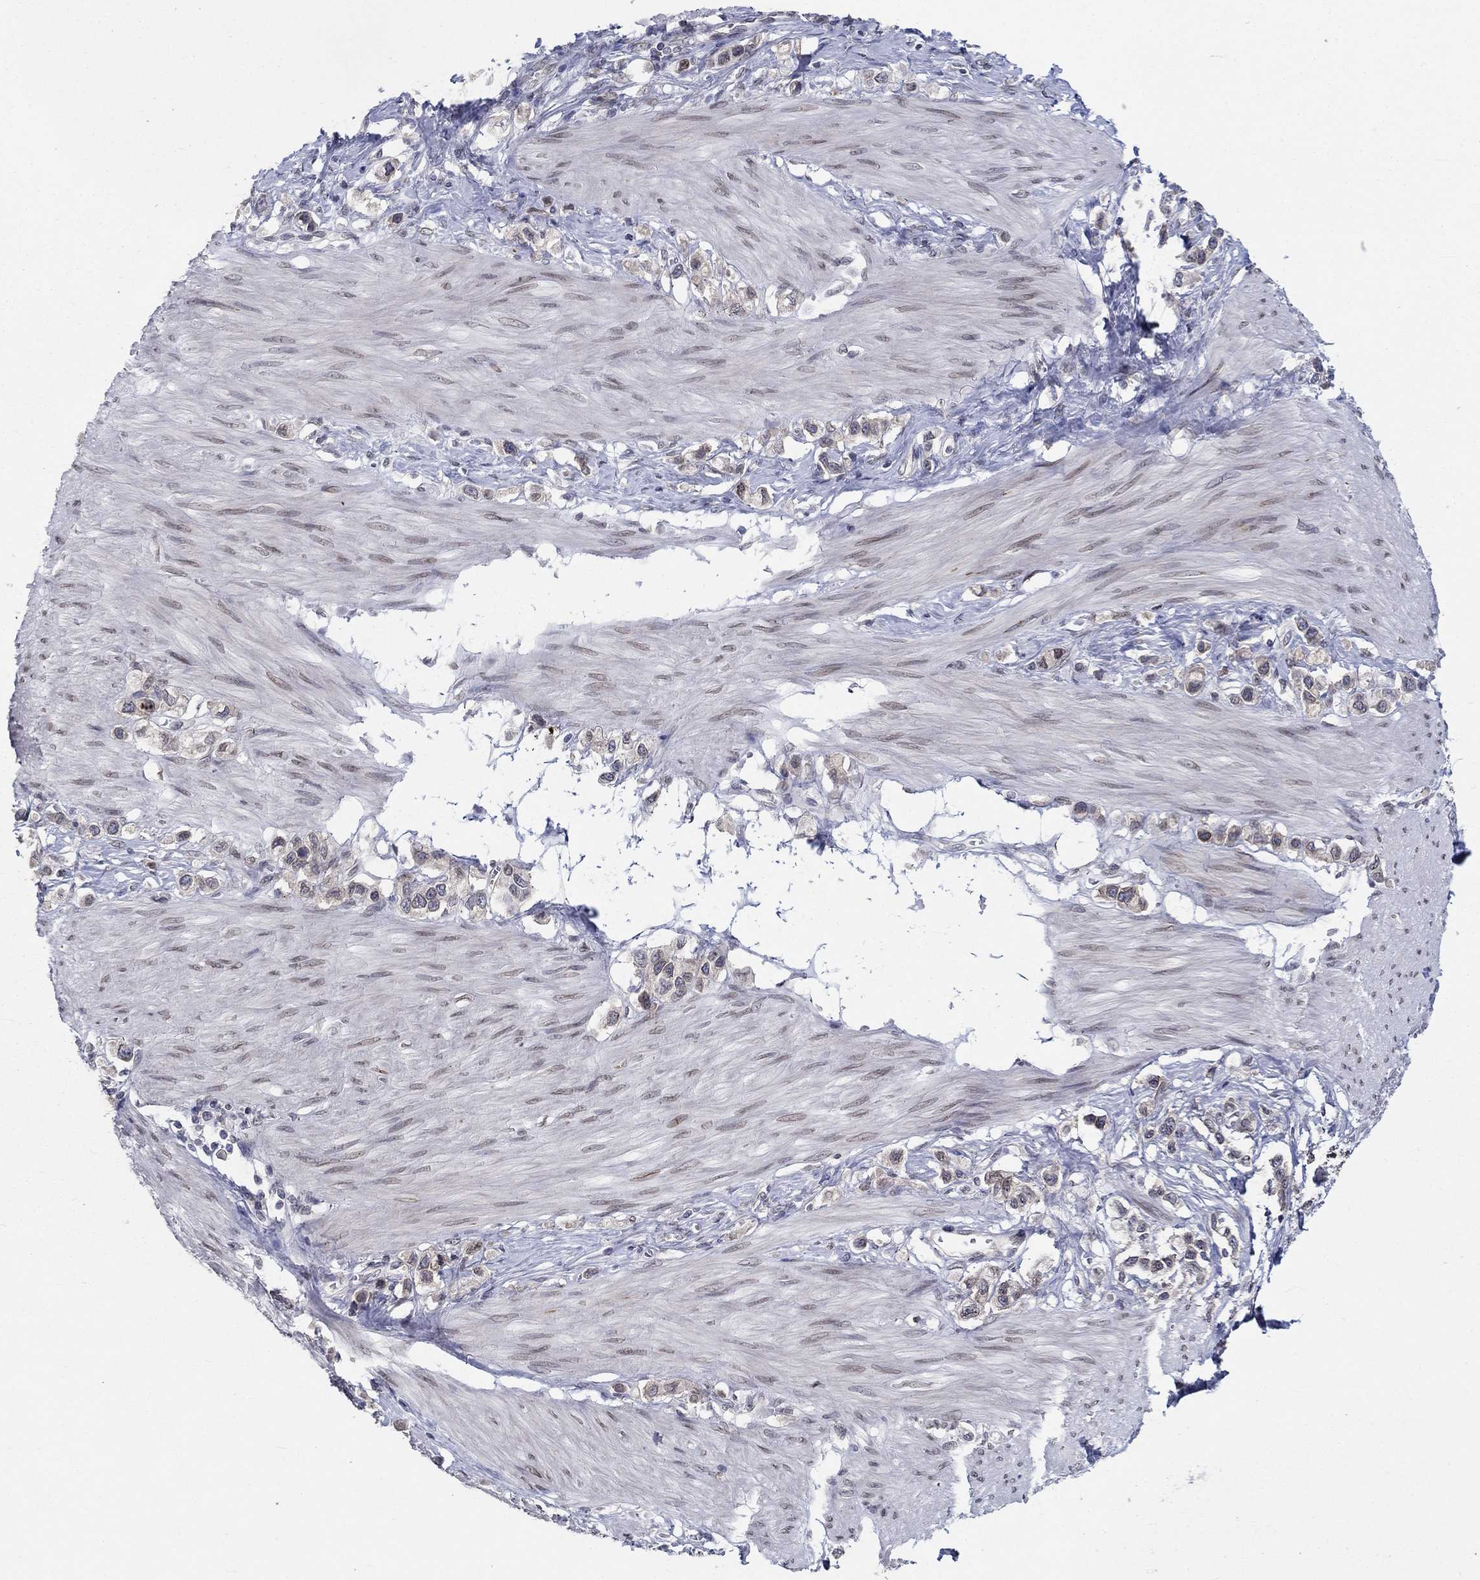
{"staining": {"intensity": "negative", "quantity": "none", "location": "none"}, "tissue": "stomach cancer", "cell_type": "Tumor cells", "image_type": "cancer", "snomed": [{"axis": "morphology", "description": "Normal tissue, NOS"}, {"axis": "morphology", "description": "Adenocarcinoma, NOS"}, {"axis": "morphology", "description": "Adenocarcinoma, High grade"}, {"axis": "topography", "description": "Stomach, upper"}, {"axis": "topography", "description": "Stomach"}], "caption": "Tumor cells show no significant protein staining in stomach cancer.", "gene": "CETN3", "patient": {"sex": "female", "age": 65}}